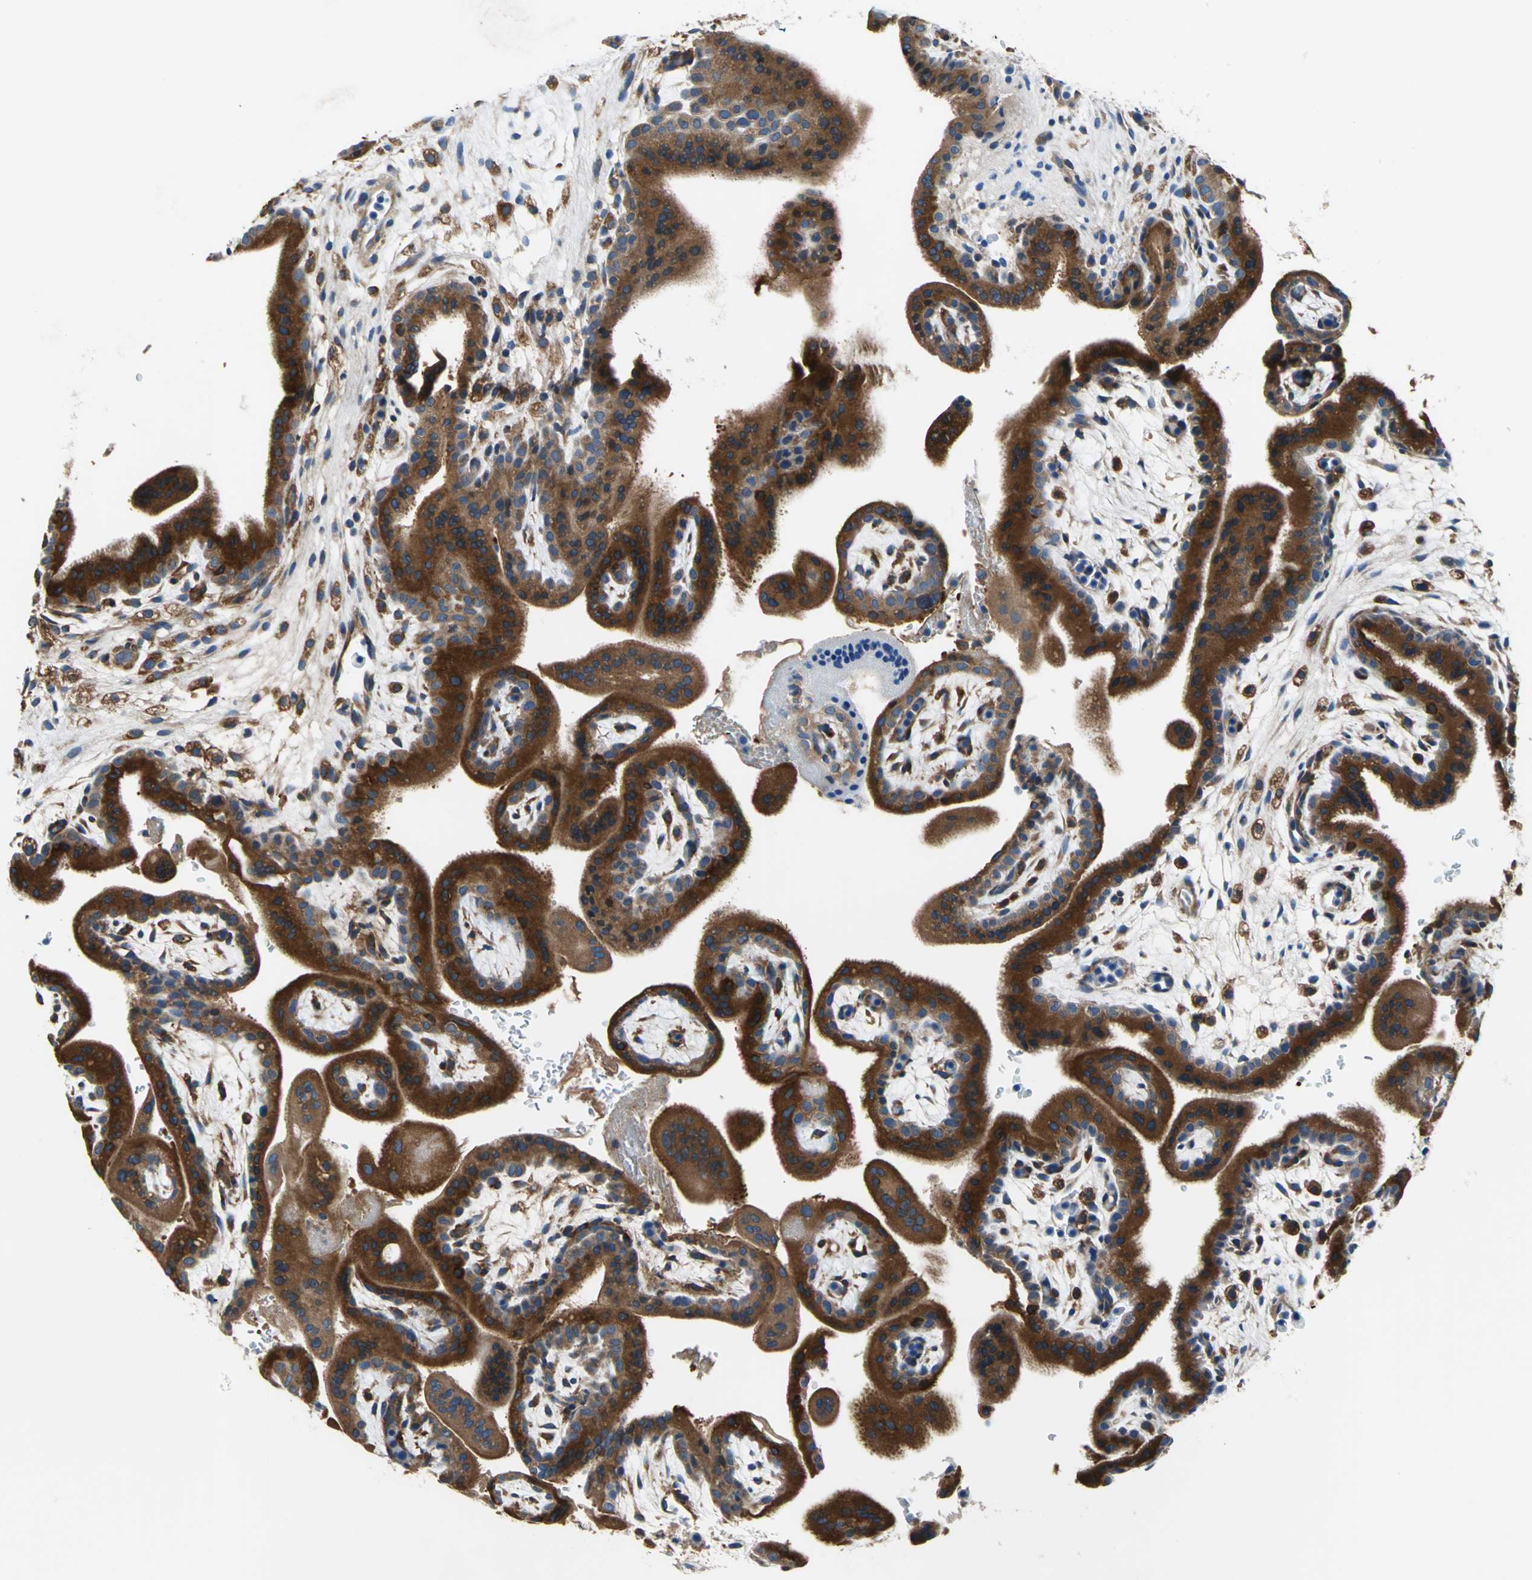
{"staining": {"intensity": "strong", "quantity": ">75%", "location": "cytoplasmic/membranous"}, "tissue": "placenta", "cell_type": "Trophoblastic cells", "image_type": "normal", "snomed": [{"axis": "morphology", "description": "Normal tissue, NOS"}, {"axis": "topography", "description": "Placenta"}], "caption": "Strong cytoplasmic/membranous positivity is present in approximately >75% of trophoblastic cells in unremarkable placenta.", "gene": "TRIM25", "patient": {"sex": "female", "age": 35}}